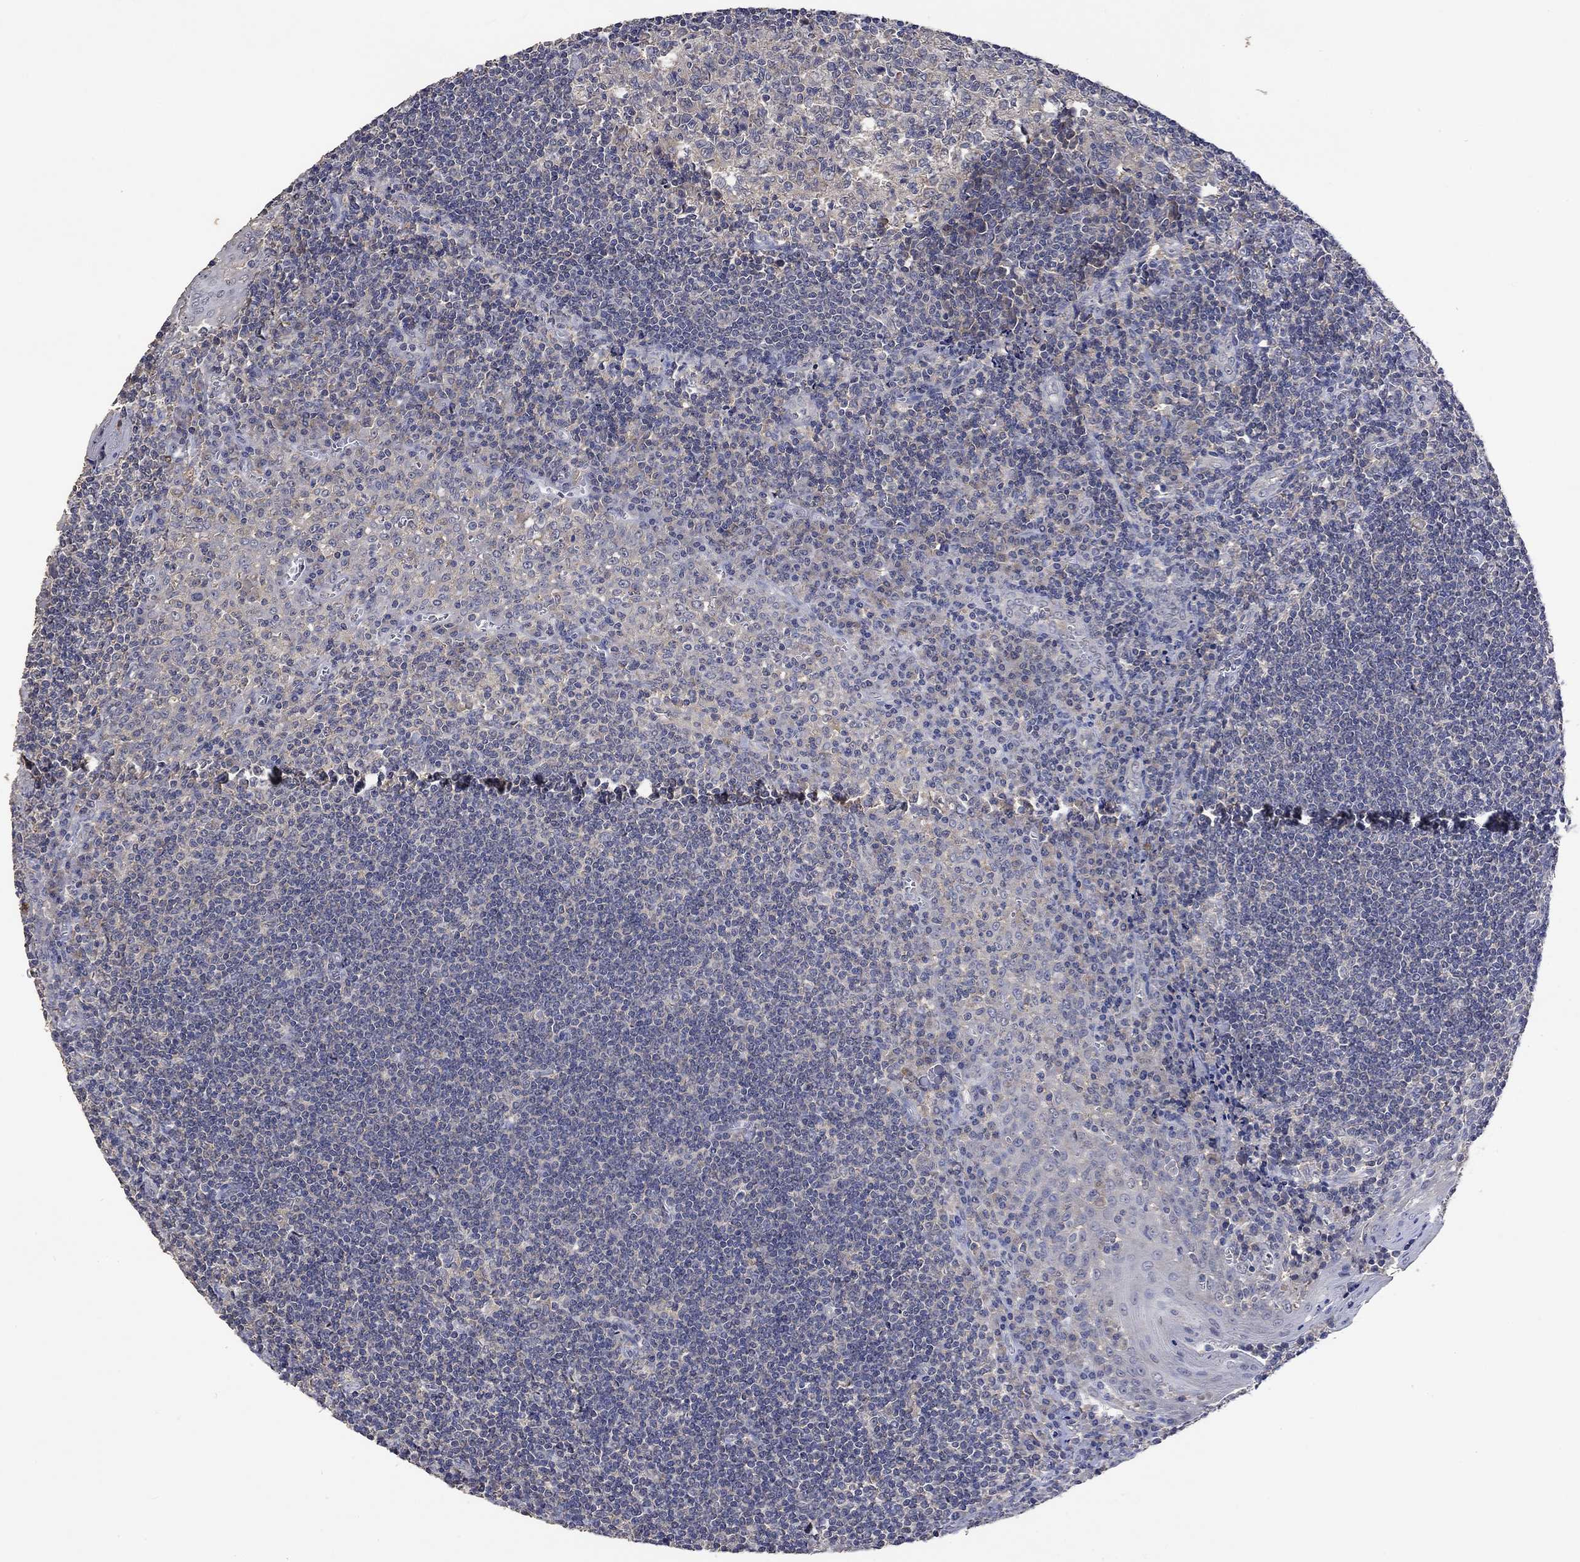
{"staining": {"intensity": "weak", "quantity": "<25%", "location": "cytoplasmic/membranous"}, "tissue": "tonsil", "cell_type": "Germinal center cells", "image_type": "normal", "snomed": [{"axis": "morphology", "description": "Normal tissue, NOS"}, {"axis": "topography", "description": "Tonsil"}], "caption": "Immunohistochemistry (IHC) of benign tonsil displays no expression in germinal center cells. Brightfield microscopy of IHC stained with DAB (brown) and hematoxylin (blue), captured at high magnification.", "gene": "PTPN20", "patient": {"sex": "male", "age": 33}}